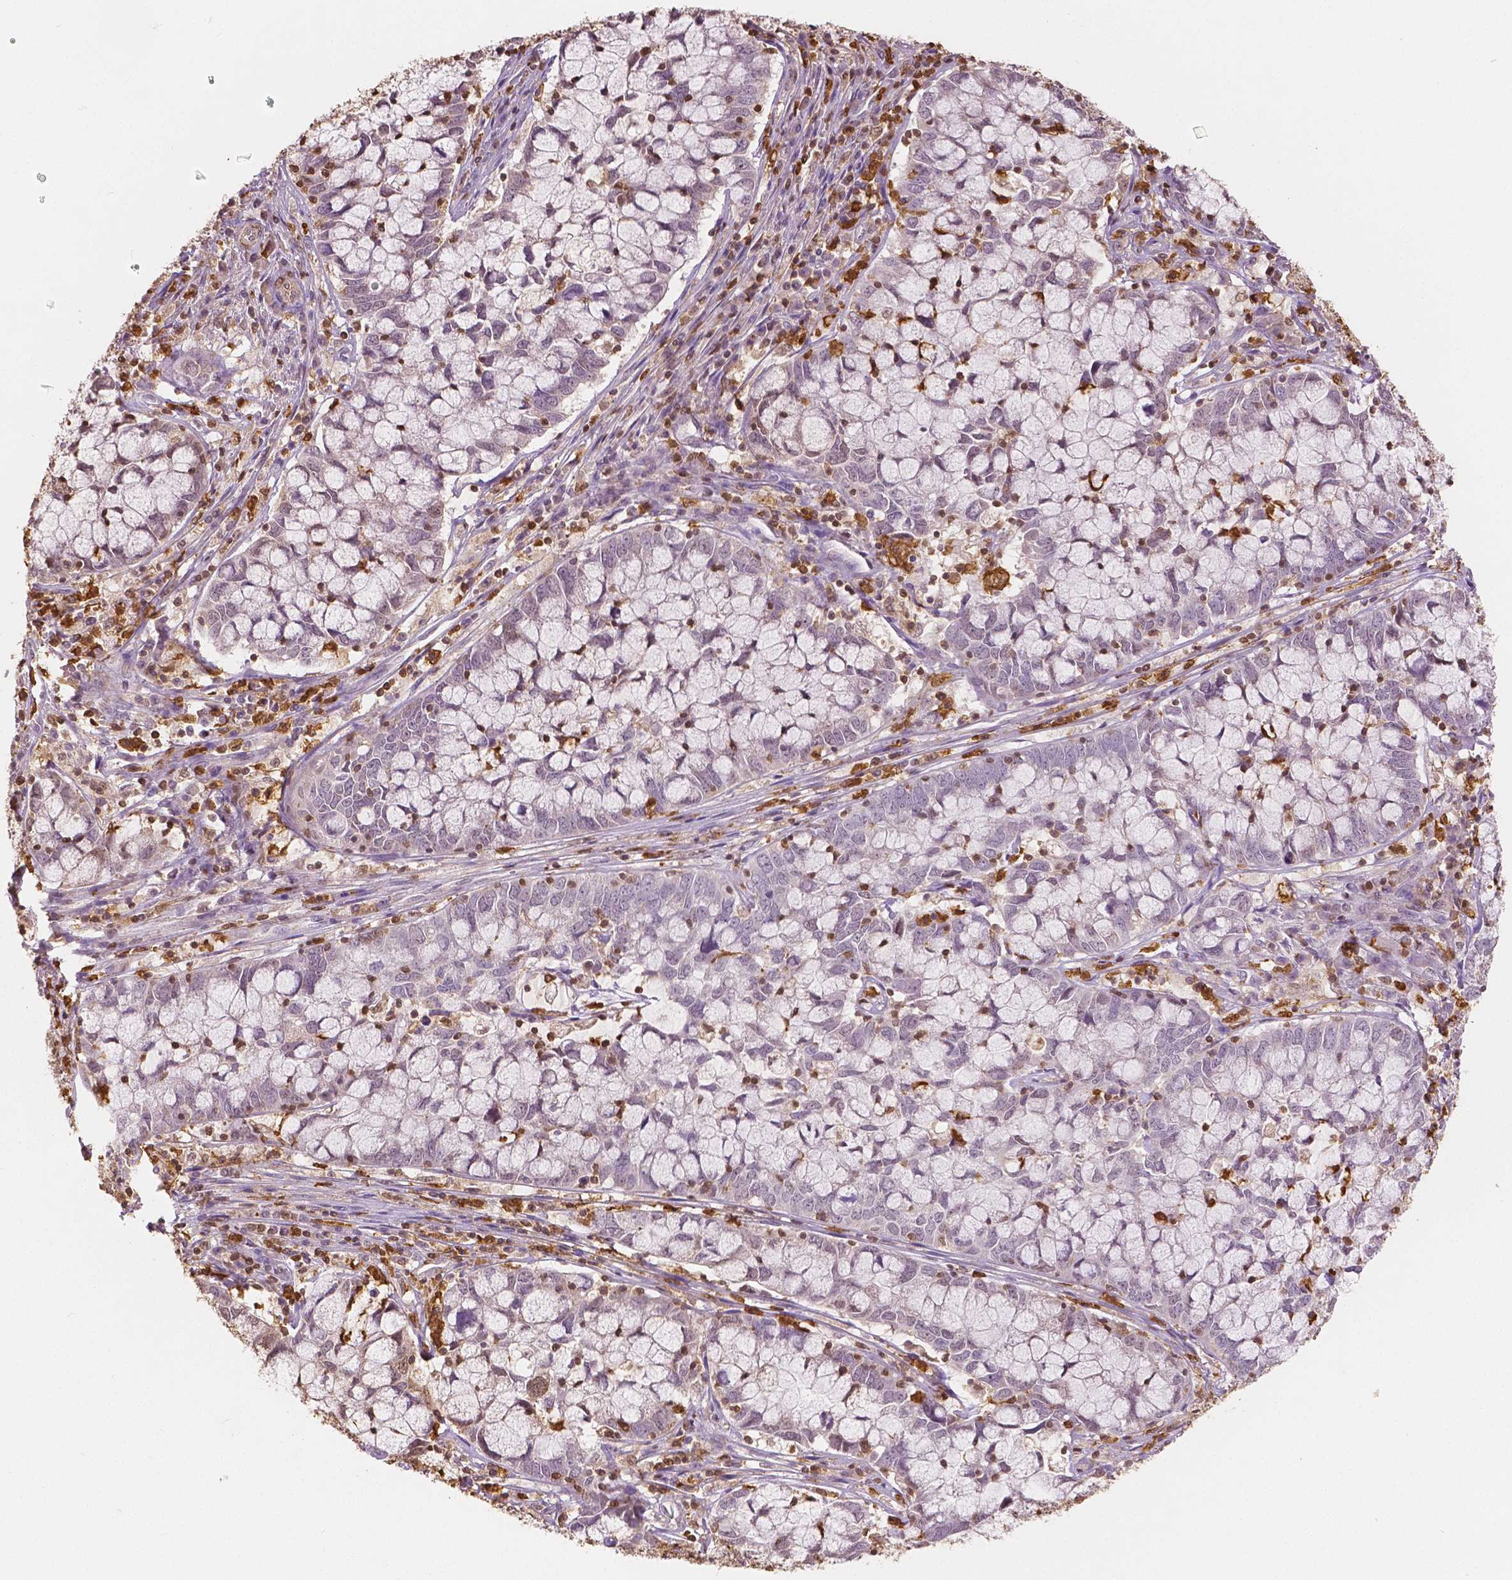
{"staining": {"intensity": "negative", "quantity": "none", "location": "none"}, "tissue": "cervical cancer", "cell_type": "Tumor cells", "image_type": "cancer", "snomed": [{"axis": "morphology", "description": "Adenocarcinoma, NOS"}, {"axis": "topography", "description": "Cervix"}], "caption": "Immunohistochemistry (IHC) photomicrograph of adenocarcinoma (cervical) stained for a protein (brown), which demonstrates no staining in tumor cells.", "gene": "S100A4", "patient": {"sex": "female", "age": 40}}